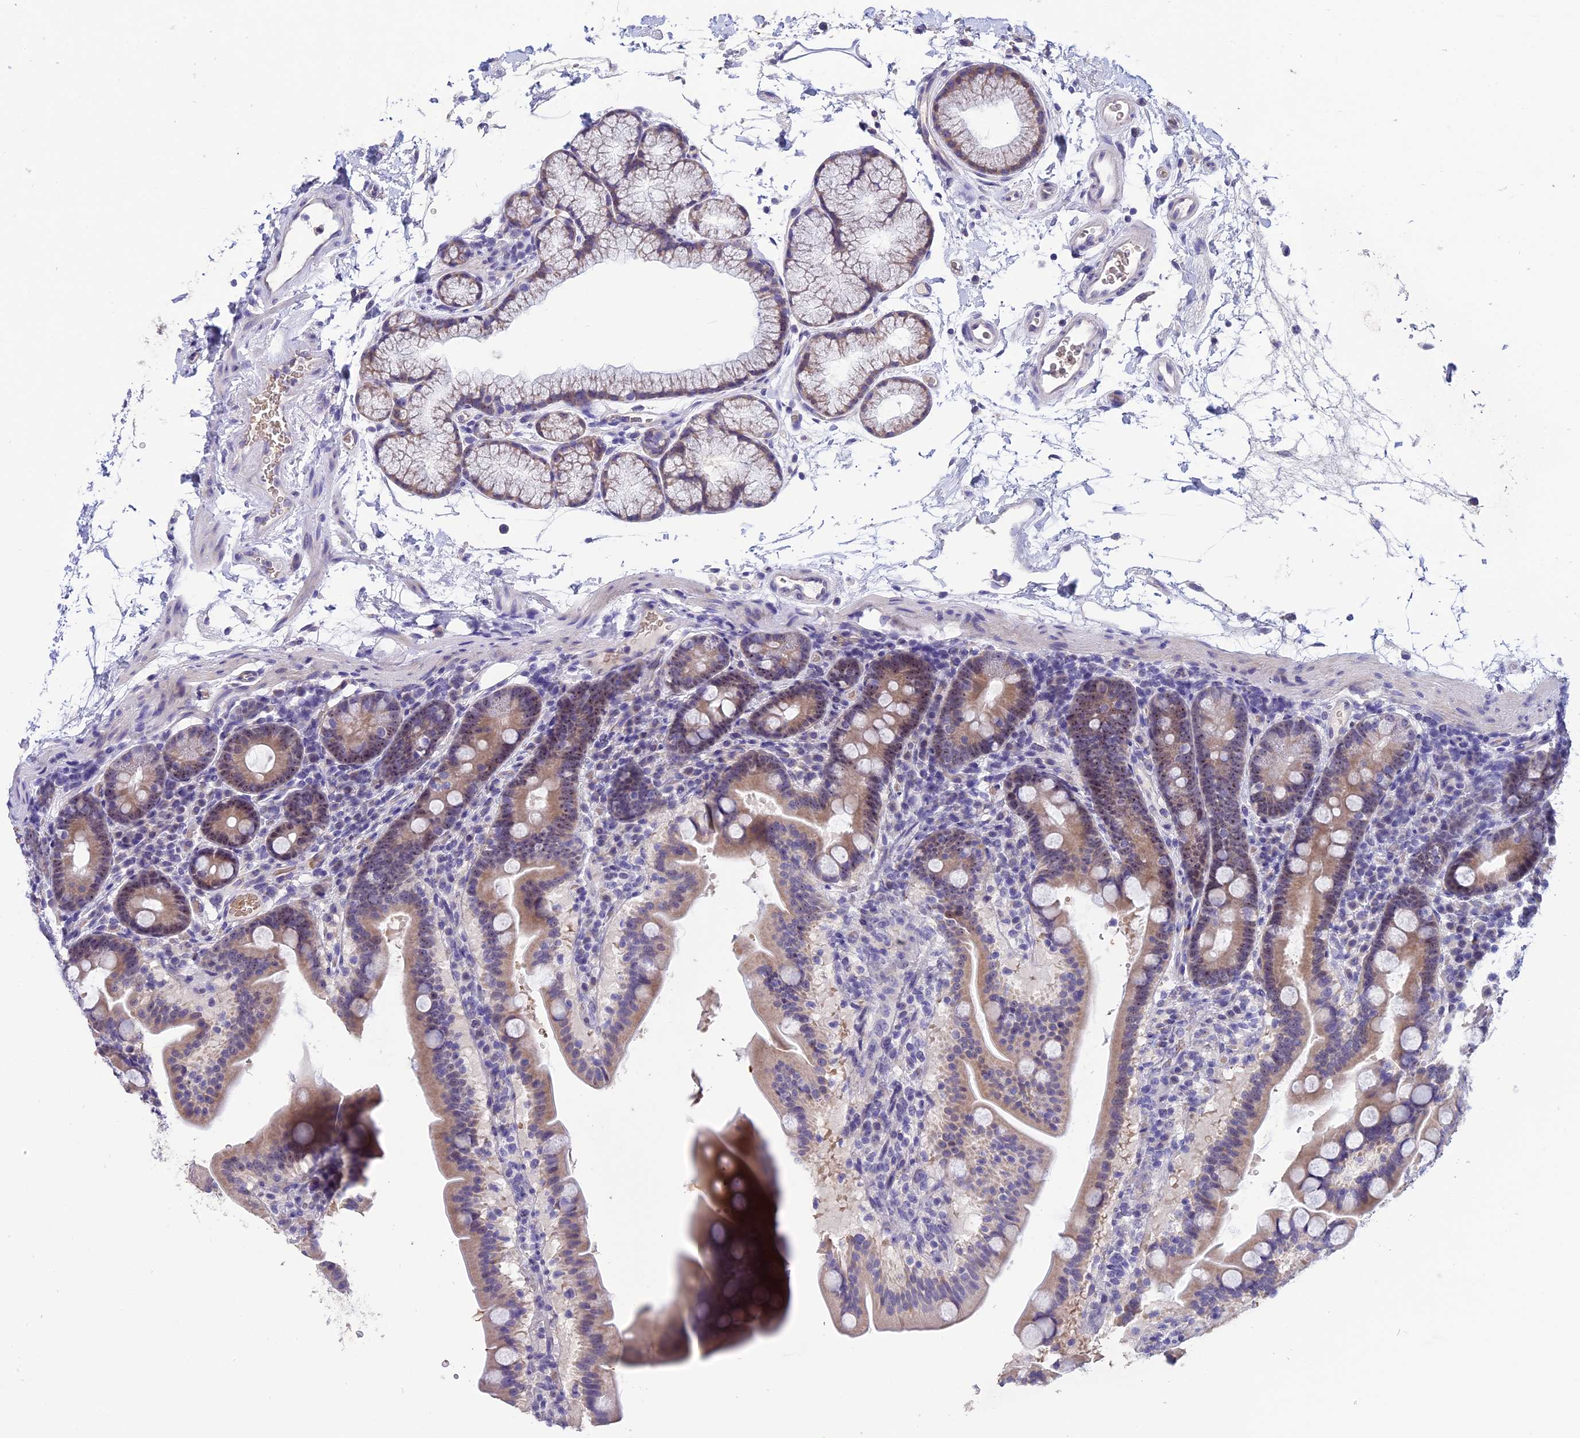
{"staining": {"intensity": "moderate", "quantity": "25%-75%", "location": "cytoplasmic/membranous,nuclear"}, "tissue": "duodenum", "cell_type": "Glandular cells", "image_type": "normal", "snomed": [{"axis": "morphology", "description": "Normal tissue, NOS"}, {"axis": "topography", "description": "Duodenum"}], "caption": "Immunohistochemistry (DAB (3,3'-diaminobenzidine)) staining of benign duodenum reveals moderate cytoplasmic/membranous,nuclear protein positivity in about 25%-75% of glandular cells.", "gene": "KNOP1", "patient": {"sex": "male", "age": 54}}